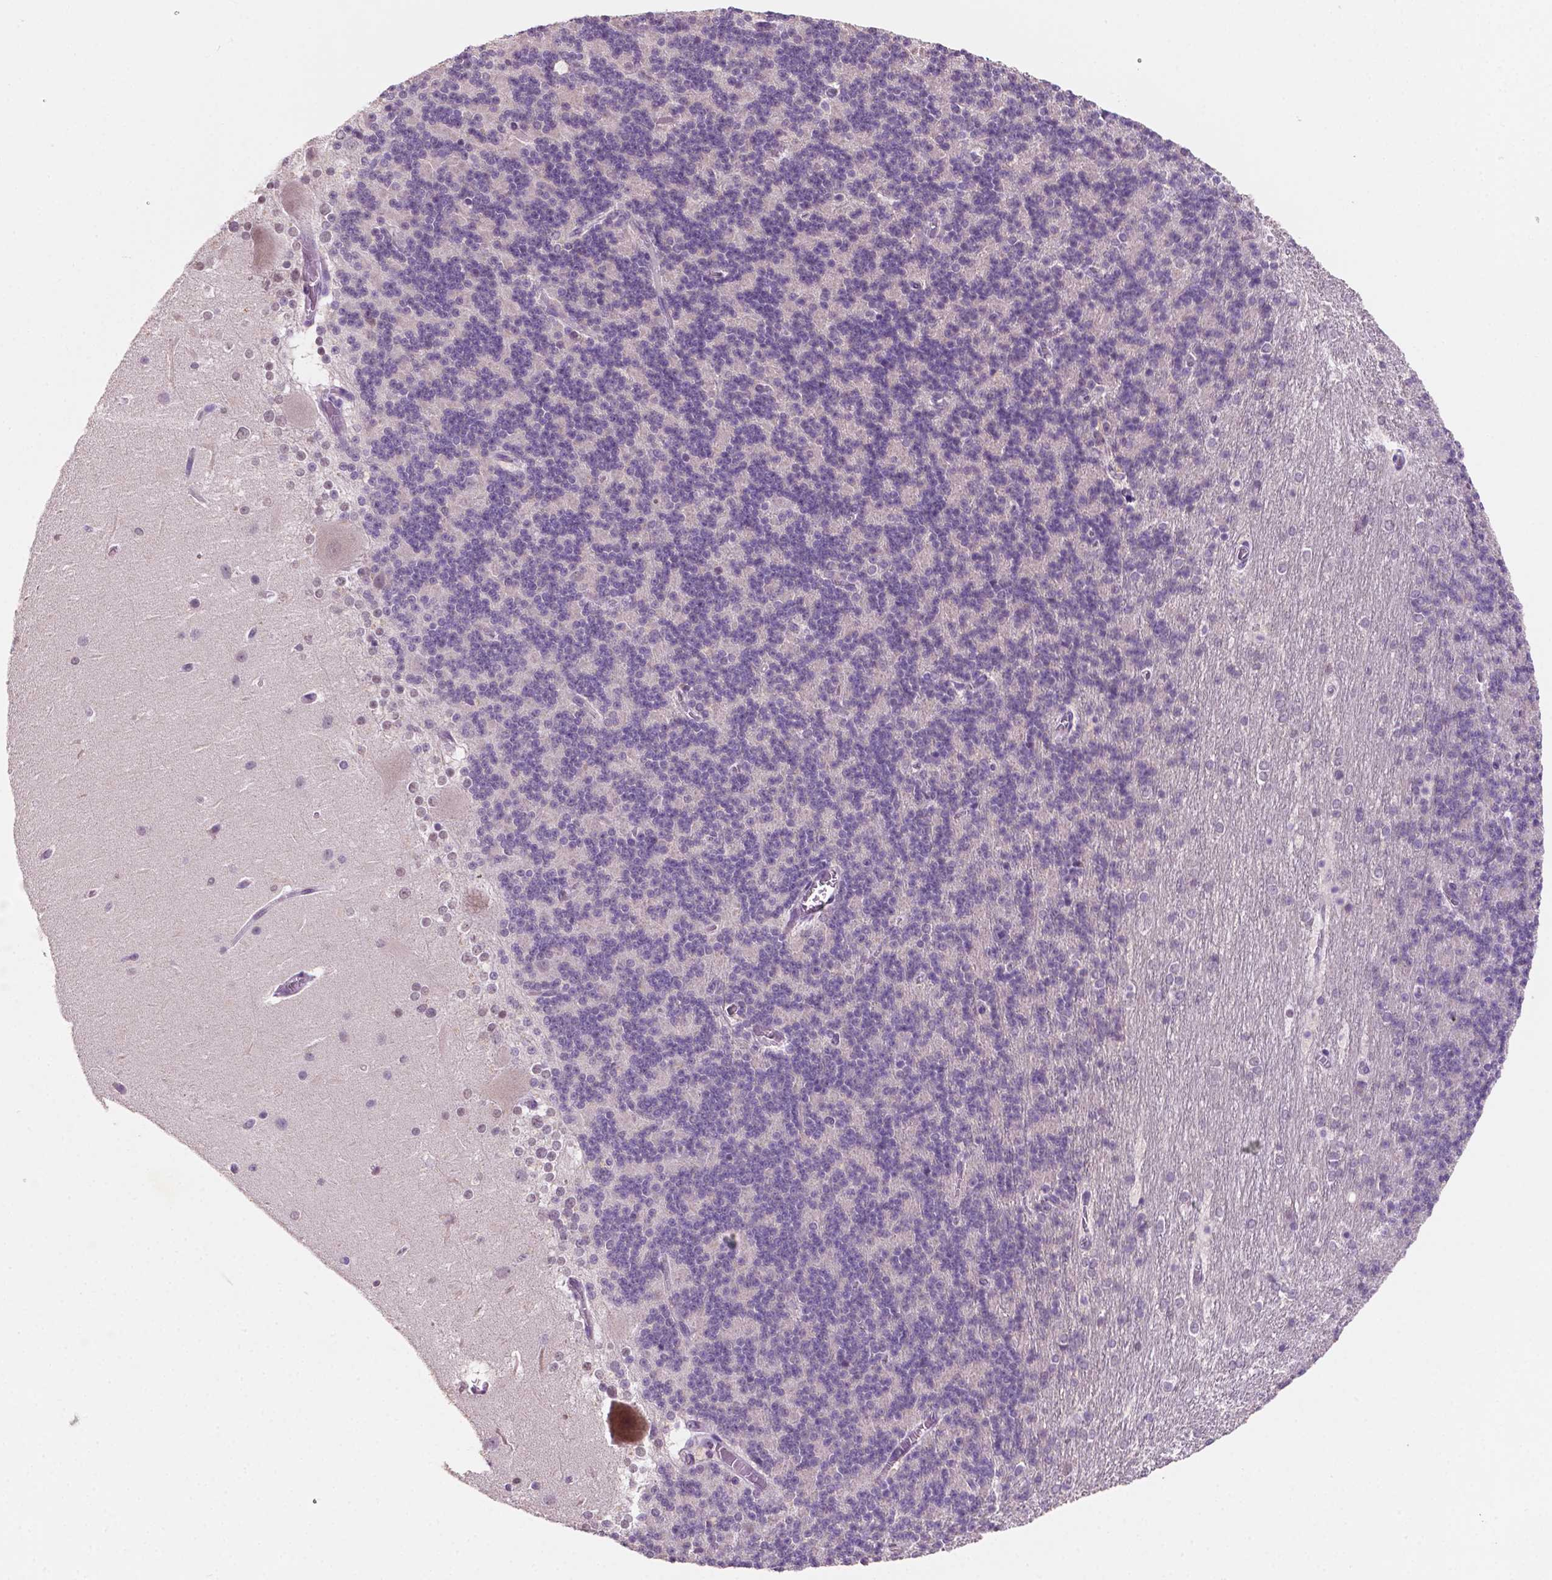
{"staining": {"intensity": "negative", "quantity": "none", "location": "none"}, "tissue": "cerebellum", "cell_type": "Cells in granular layer", "image_type": "normal", "snomed": [{"axis": "morphology", "description": "Normal tissue, NOS"}, {"axis": "topography", "description": "Cerebellum"}], "caption": "This is an immunohistochemistry (IHC) image of benign human cerebellum. There is no staining in cells in granular layer.", "gene": "SHLD3", "patient": {"sex": "female", "age": 19}}